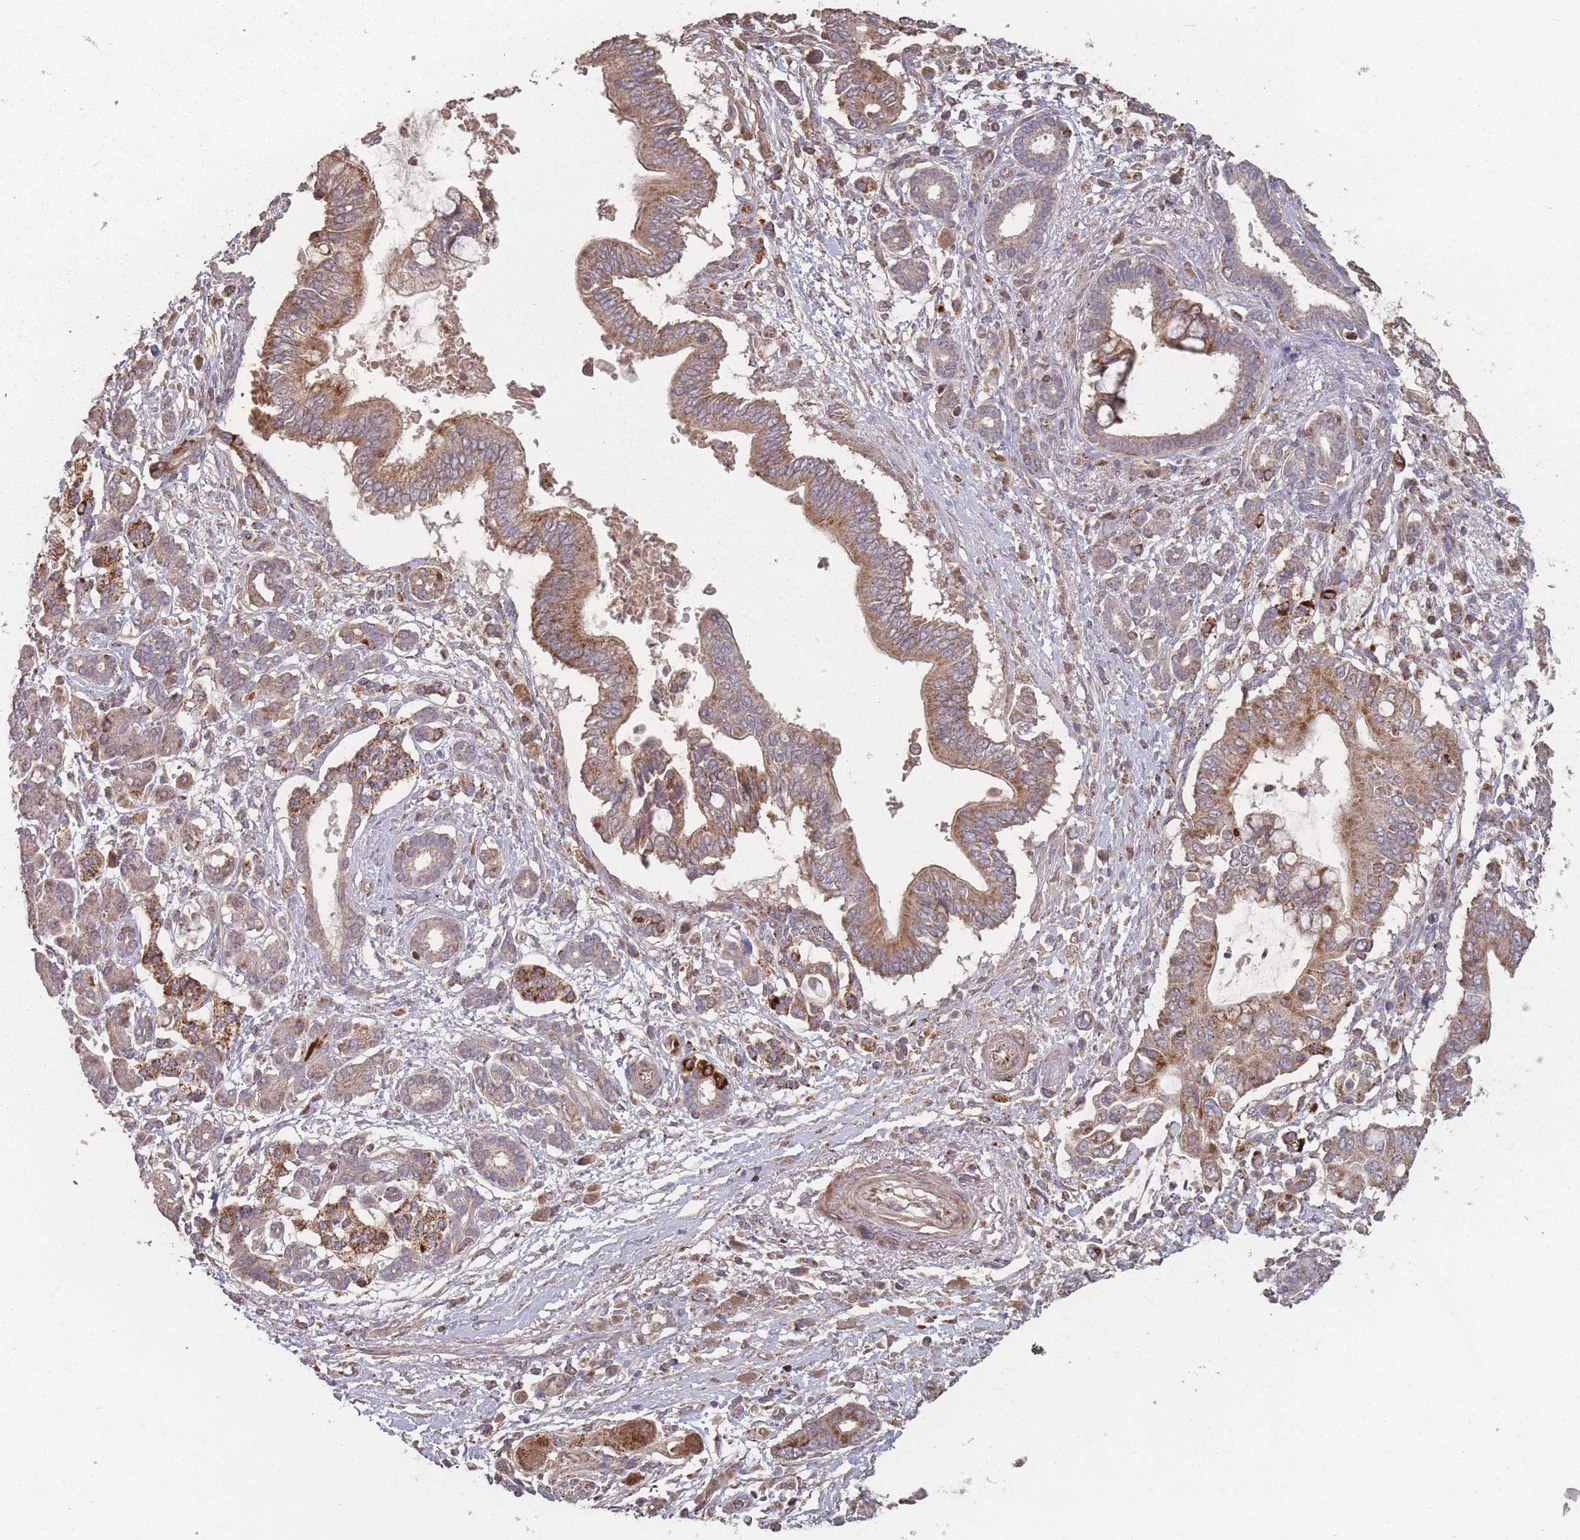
{"staining": {"intensity": "strong", "quantity": ">75%", "location": "cytoplasmic/membranous"}, "tissue": "pancreatic cancer", "cell_type": "Tumor cells", "image_type": "cancer", "snomed": [{"axis": "morphology", "description": "Adenocarcinoma, NOS"}, {"axis": "topography", "description": "Pancreas"}], "caption": "A brown stain shows strong cytoplasmic/membranous staining of a protein in human pancreatic cancer tumor cells.", "gene": "LYRM7", "patient": {"sex": "male", "age": 68}}